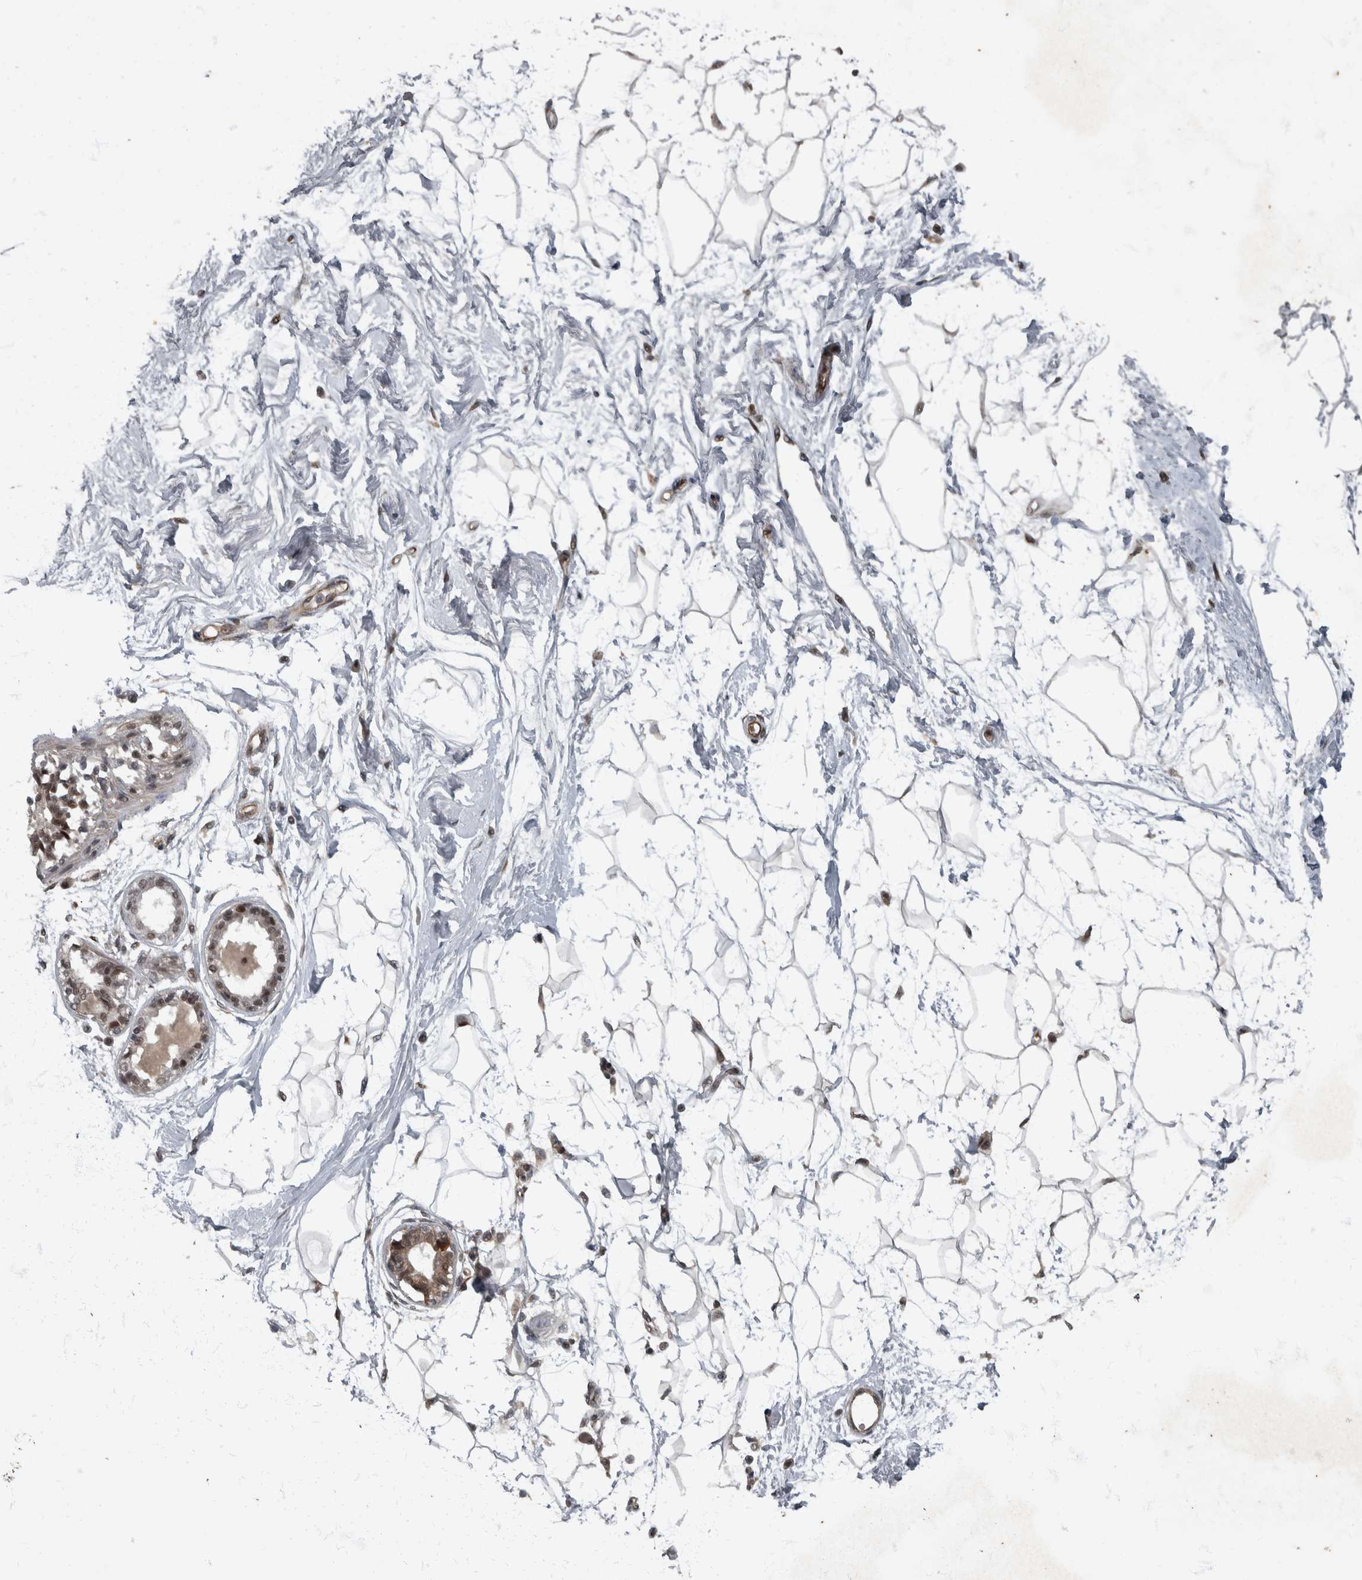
{"staining": {"intensity": "moderate", "quantity": "25%-75%", "location": "nuclear"}, "tissue": "breast", "cell_type": "Adipocytes", "image_type": "normal", "snomed": [{"axis": "morphology", "description": "Normal tissue, NOS"}, {"axis": "topography", "description": "Breast"}], "caption": "Immunohistochemistry (DAB (3,3'-diaminobenzidine)) staining of normal breast reveals moderate nuclear protein staining in approximately 25%-75% of adipocytes.", "gene": "WDR33", "patient": {"sex": "female", "age": 45}}